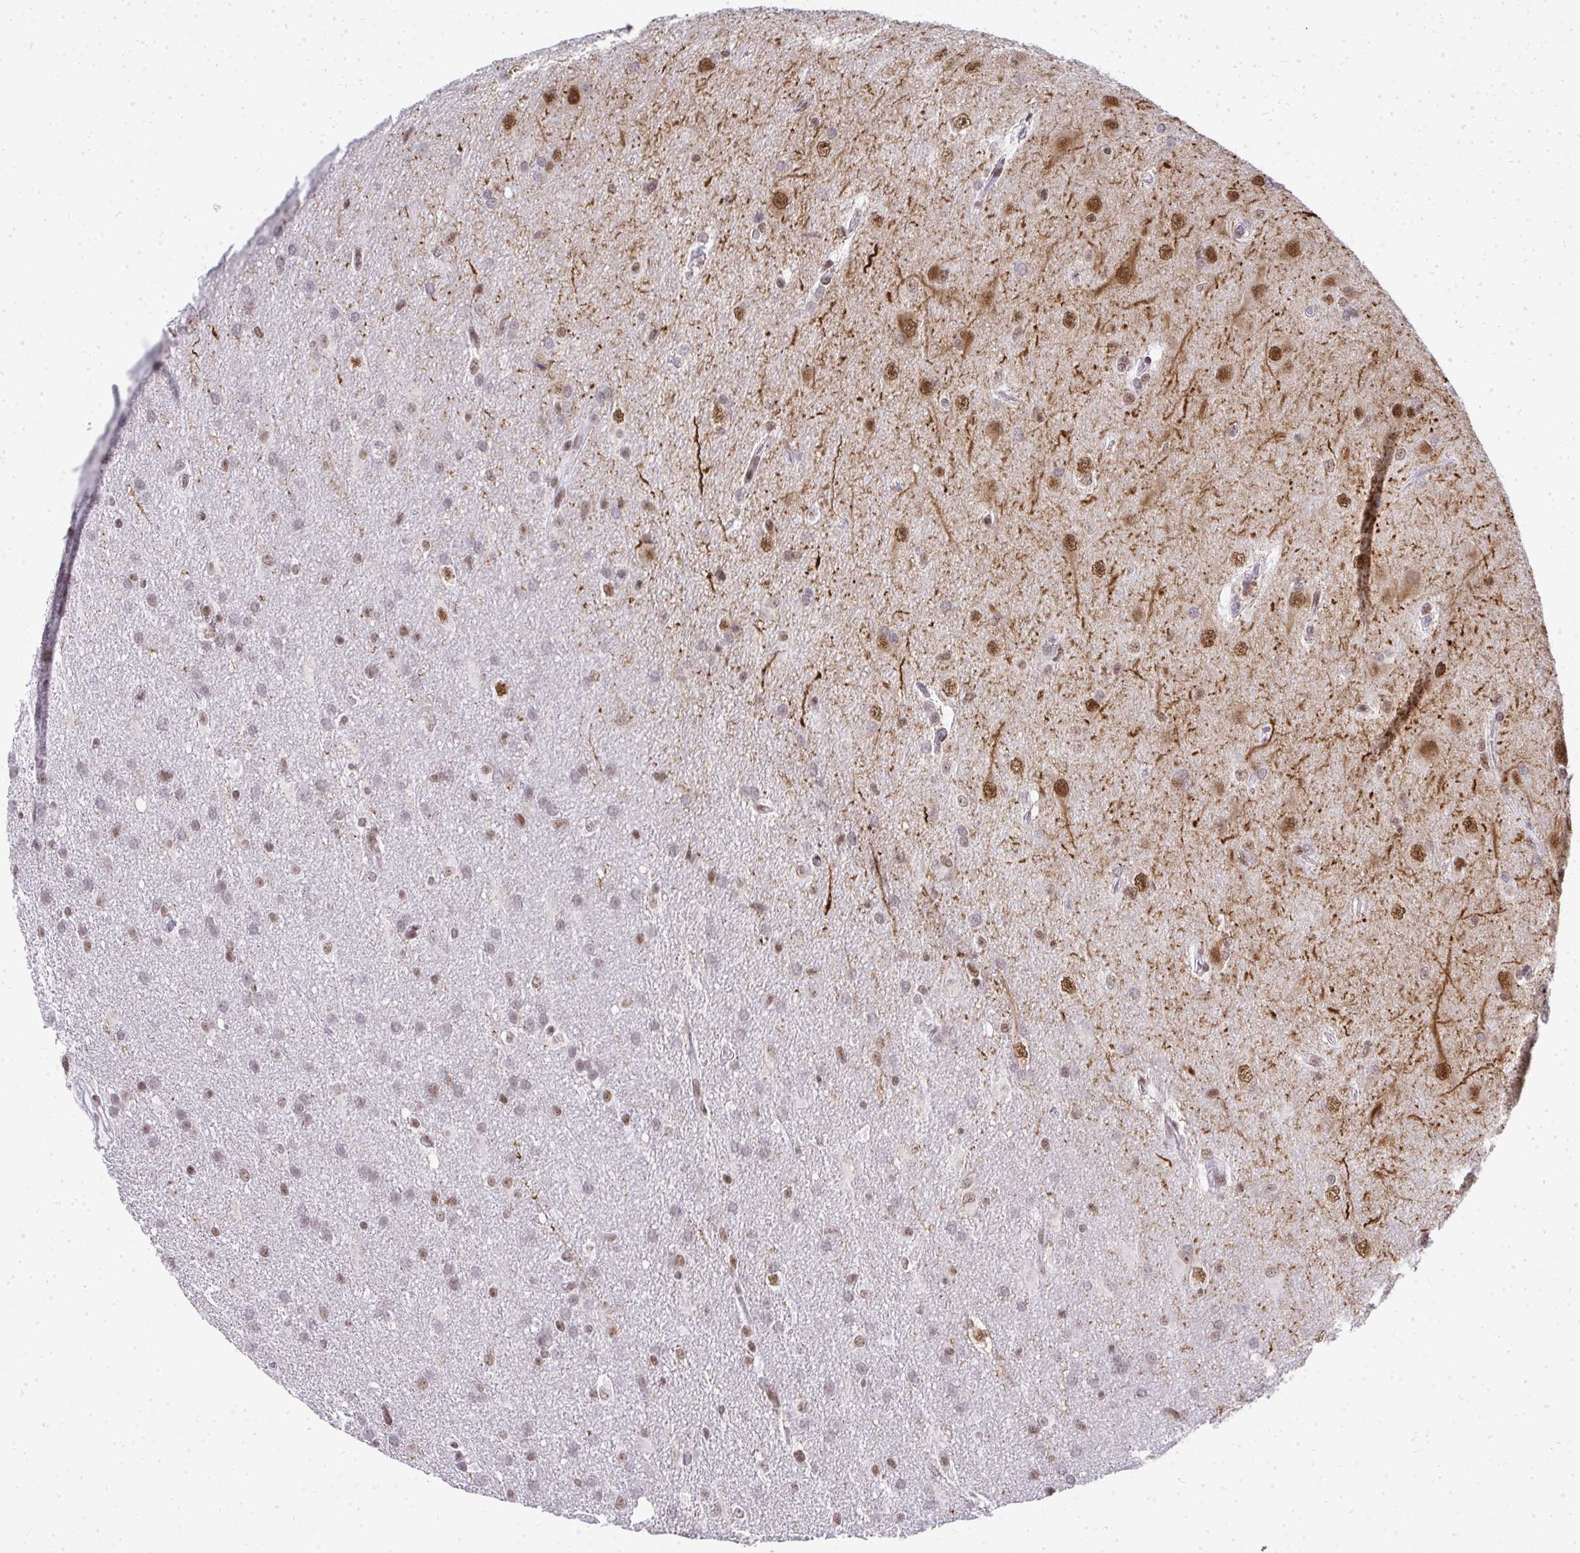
{"staining": {"intensity": "moderate", "quantity": "25%-75%", "location": "nuclear"}, "tissue": "glioma", "cell_type": "Tumor cells", "image_type": "cancer", "snomed": [{"axis": "morphology", "description": "Glioma, malignant, High grade"}, {"axis": "topography", "description": "Brain"}], "caption": "Protein staining reveals moderate nuclear staining in about 25%-75% of tumor cells in glioma.", "gene": "CREBBP", "patient": {"sex": "male", "age": 53}}